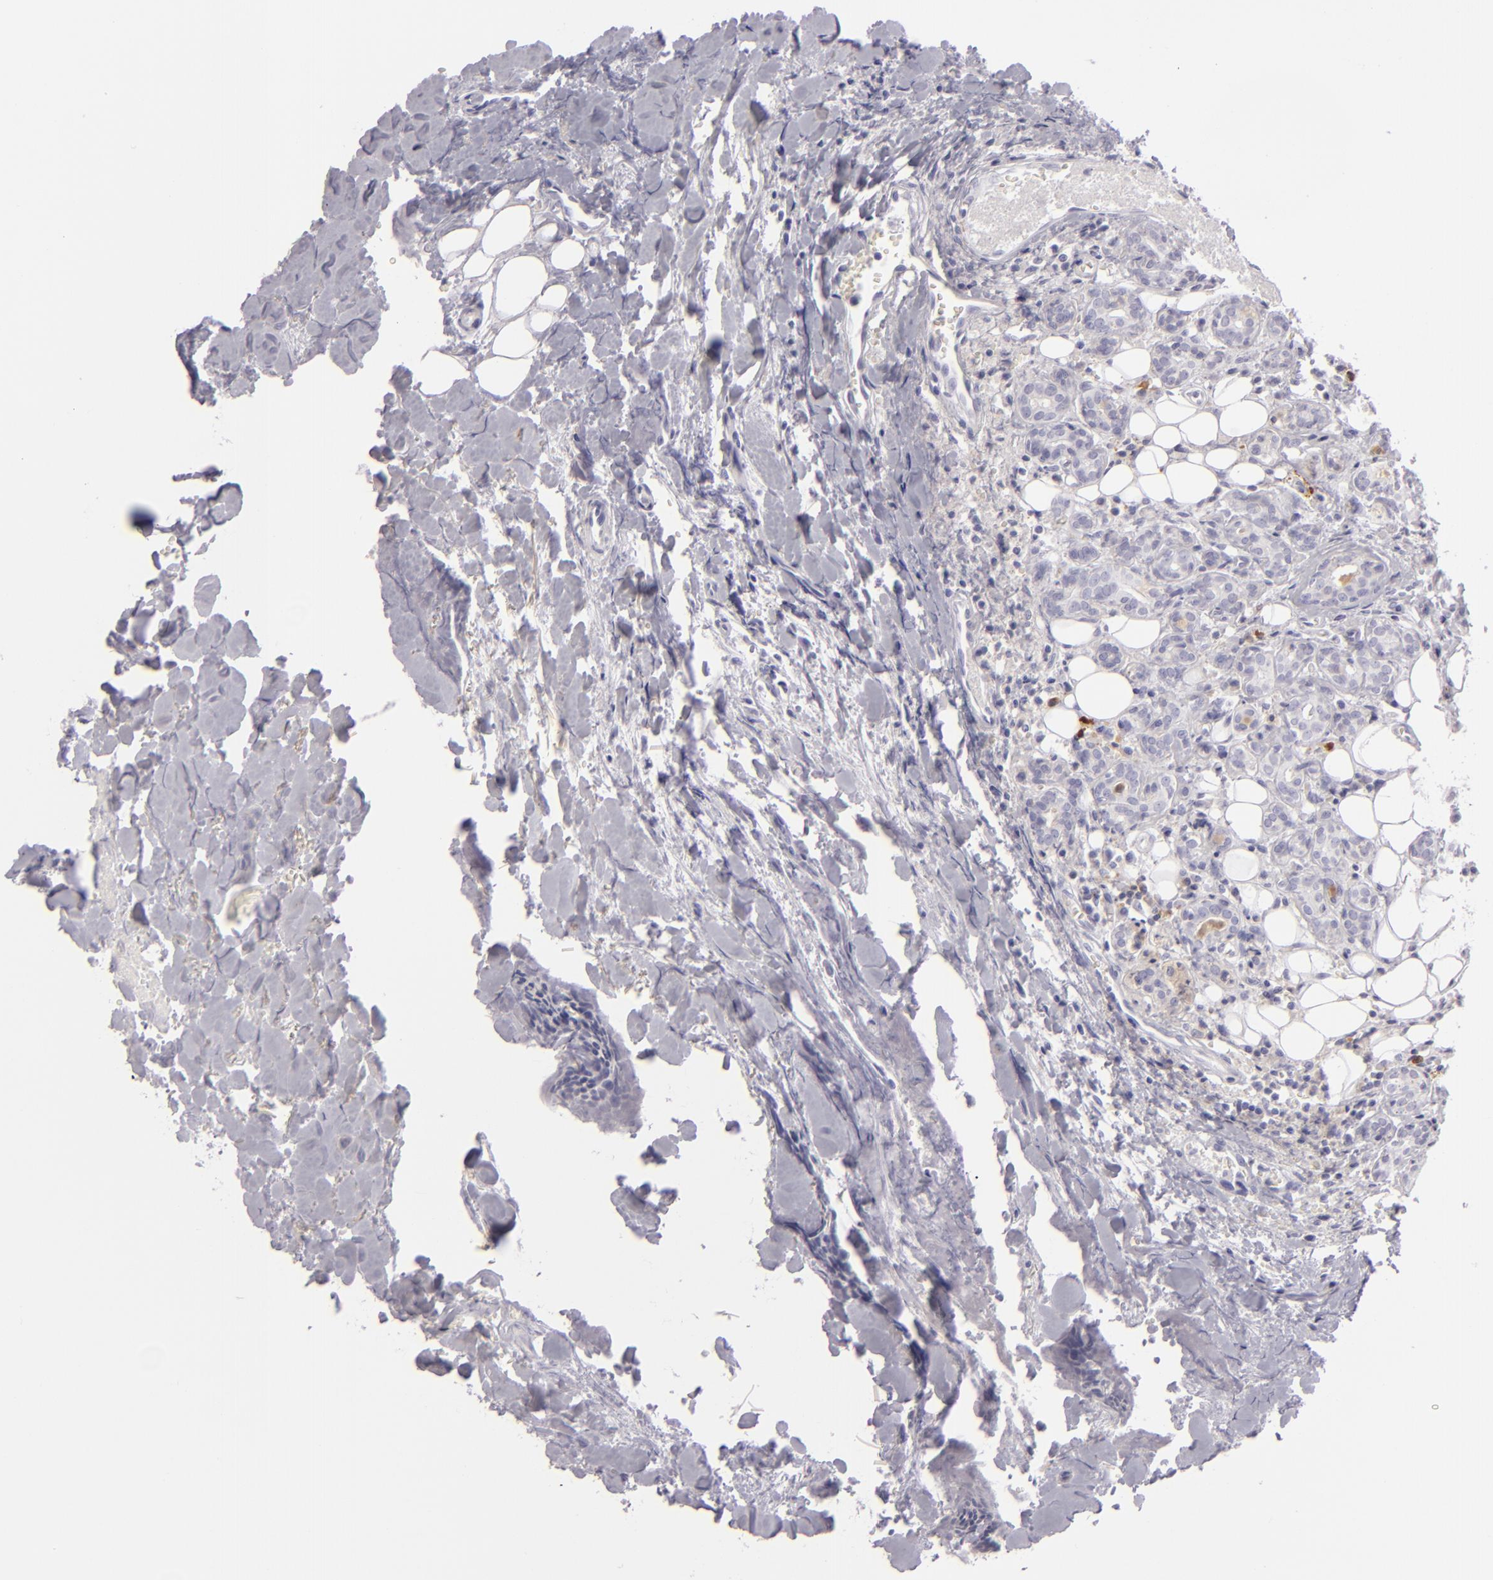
{"staining": {"intensity": "negative", "quantity": "none", "location": "none"}, "tissue": "head and neck cancer", "cell_type": "Tumor cells", "image_type": "cancer", "snomed": [{"axis": "morphology", "description": "Squamous cell carcinoma, NOS"}, {"axis": "topography", "description": "Salivary gland"}, {"axis": "topography", "description": "Head-Neck"}], "caption": "An immunohistochemistry histopathology image of head and neck cancer is shown. There is no staining in tumor cells of head and neck cancer.", "gene": "CDX2", "patient": {"sex": "male", "age": 70}}